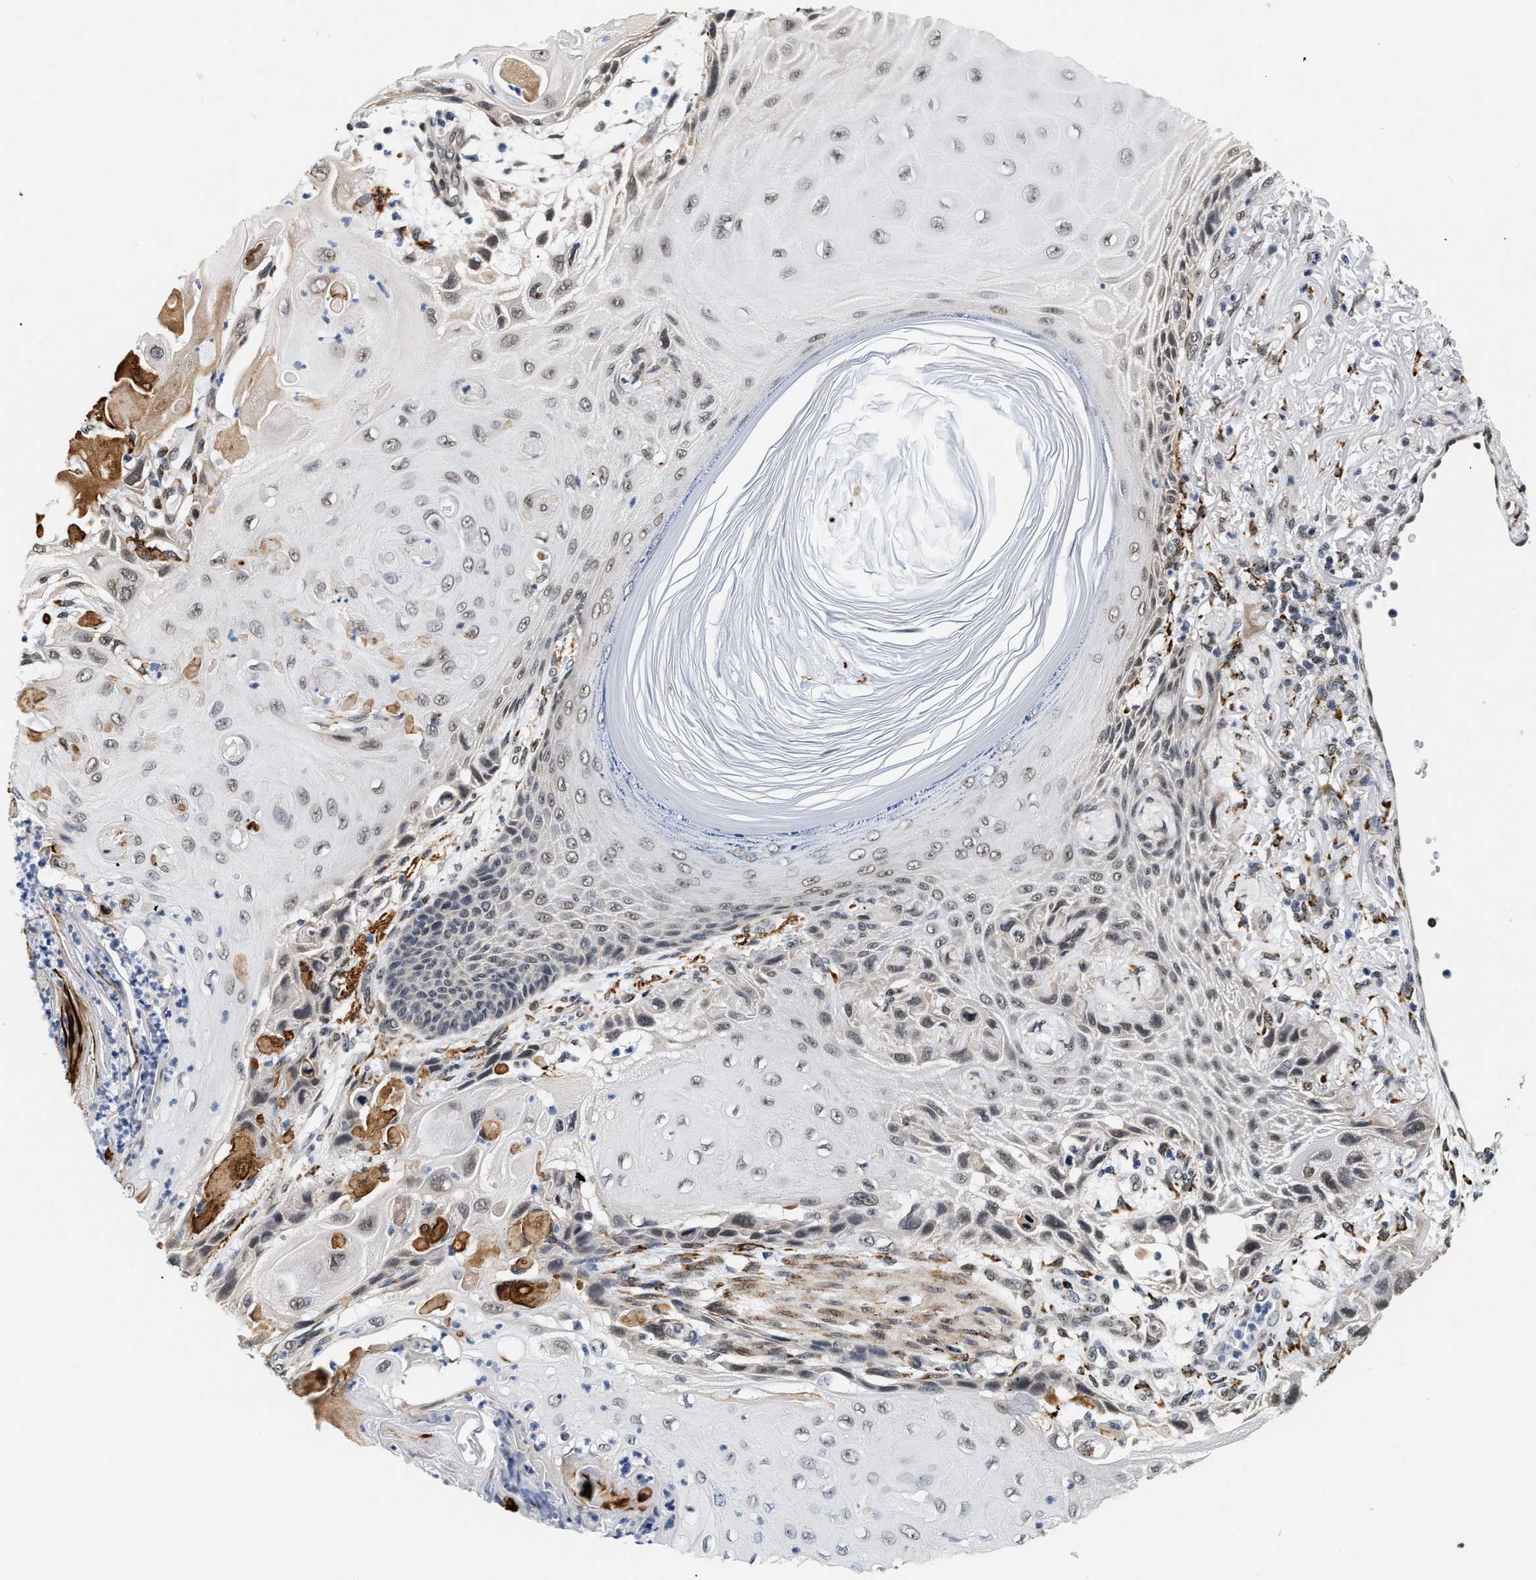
{"staining": {"intensity": "weak", "quantity": "25%-75%", "location": "nuclear"}, "tissue": "skin cancer", "cell_type": "Tumor cells", "image_type": "cancer", "snomed": [{"axis": "morphology", "description": "Squamous cell carcinoma, NOS"}, {"axis": "topography", "description": "Skin"}], "caption": "Immunohistochemical staining of skin squamous cell carcinoma shows weak nuclear protein expression in approximately 25%-75% of tumor cells.", "gene": "THOC1", "patient": {"sex": "female", "age": 77}}